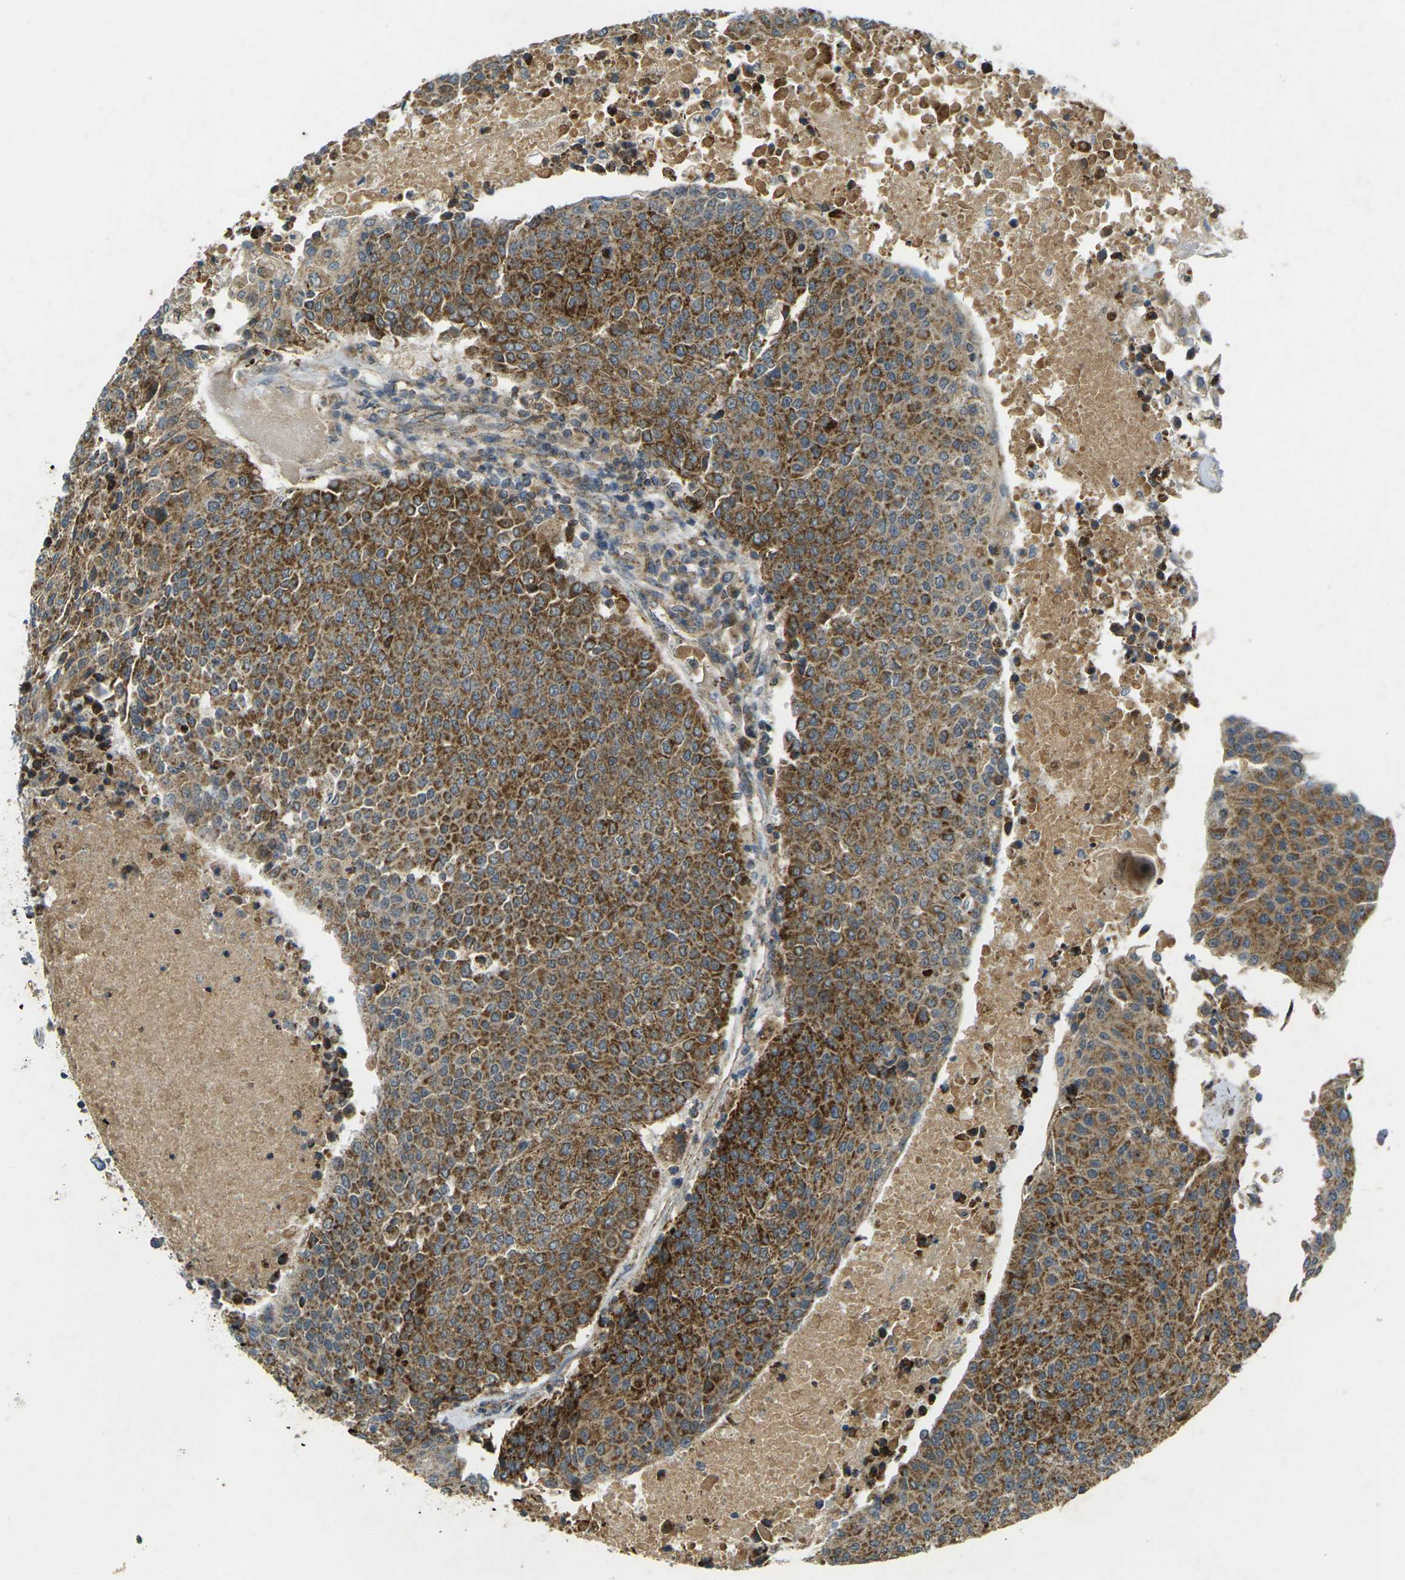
{"staining": {"intensity": "moderate", "quantity": ">75%", "location": "cytoplasmic/membranous"}, "tissue": "urothelial cancer", "cell_type": "Tumor cells", "image_type": "cancer", "snomed": [{"axis": "morphology", "description": "Urothelial carcinoma, High grade"}, {"axis": "topography", "description": "Urinary bladder"}], "caption": "Human urothelial cancer stained with a brown dye demonstrates moderate cytoplasmic/membranous positive expression in about >75% of tumor cells.", "gene": "IGF1R", "patient": {"sex": "female", "age": 85}}